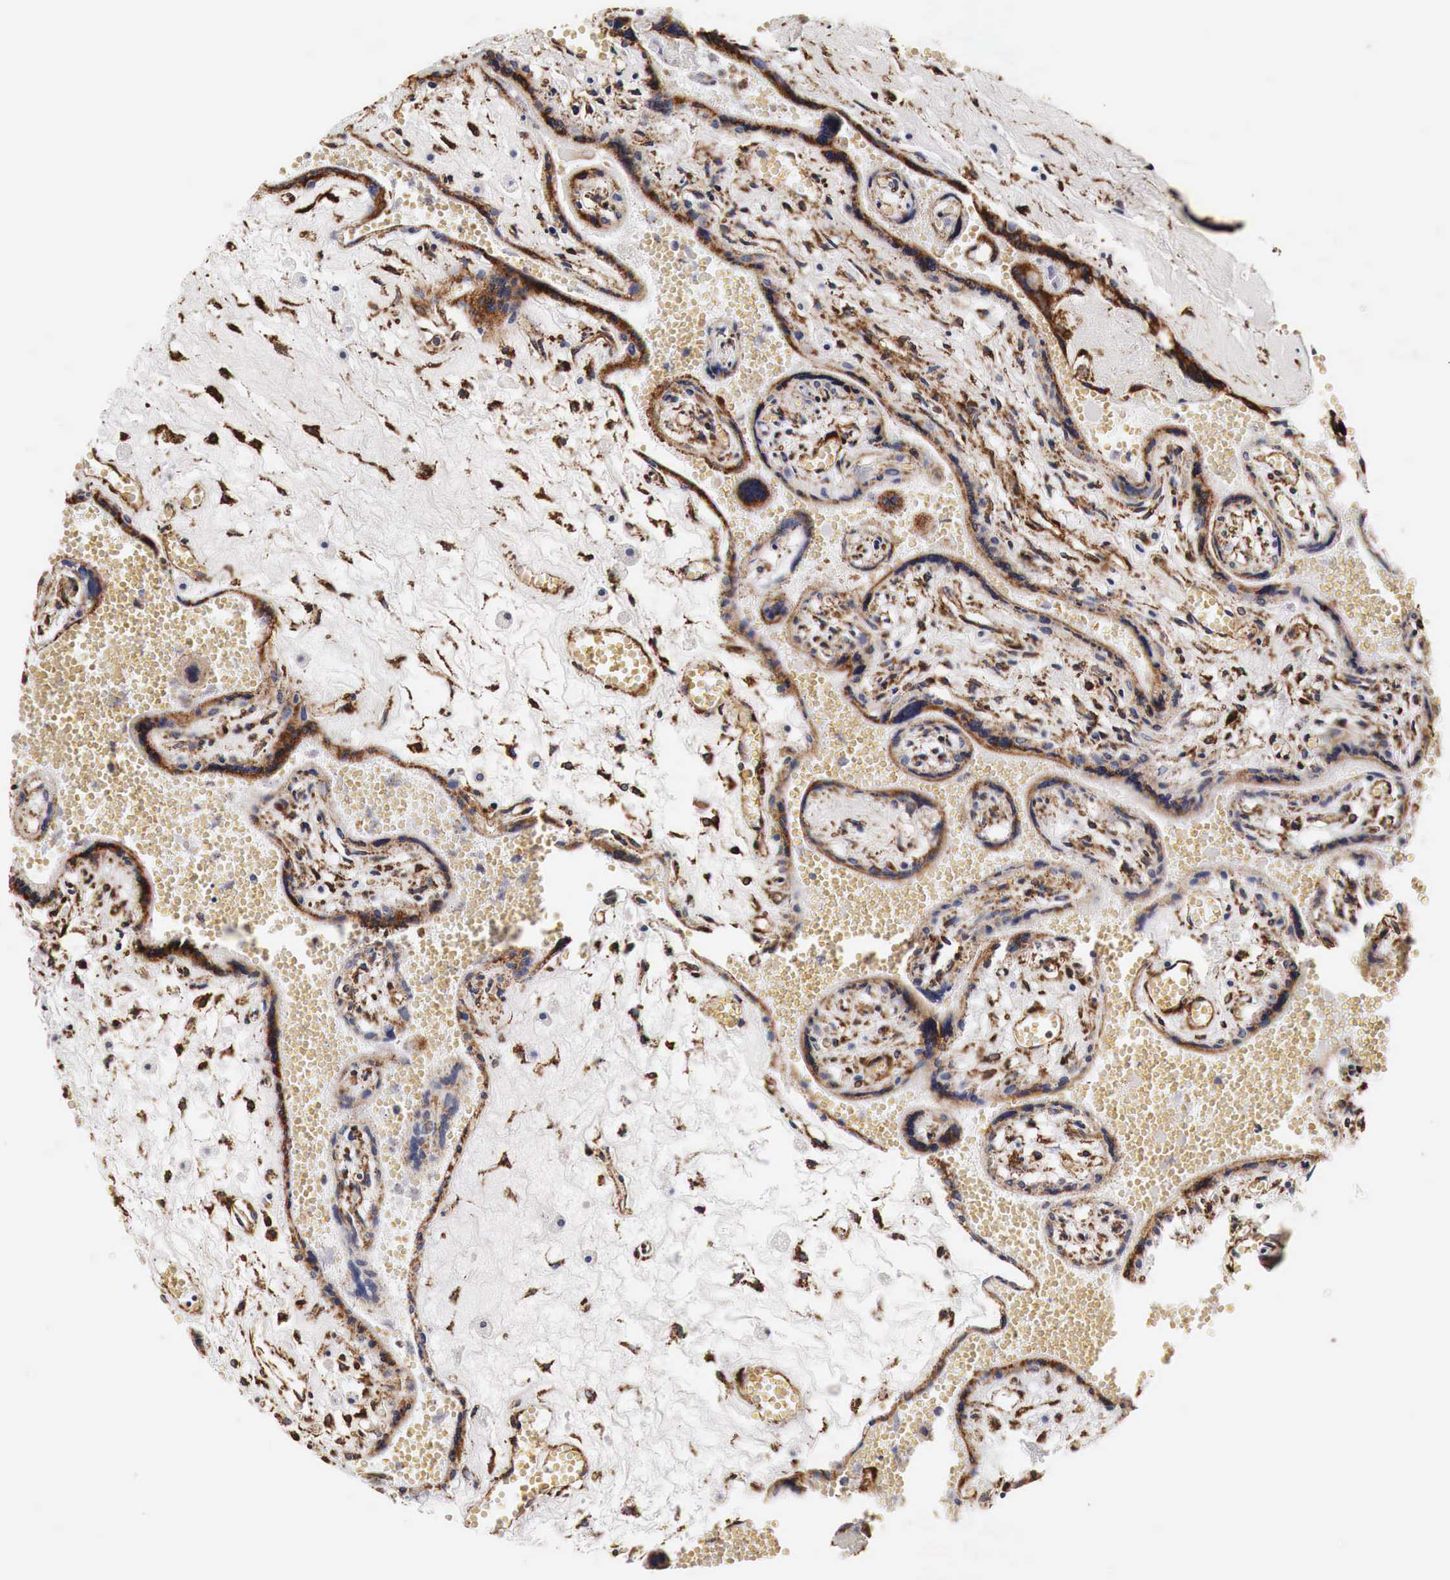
{"staining": {"intensity": "strong", "quantity": ">75%", "location": "cytoplasmic/membranous"}, "tissue": "placenta", "cell_type": "Decidual cells", "image_type": "normal", "snomed": [{"axis": "morphology", "description": "Normal tissue, NOS"}, {"axis": "topography", "description": "Placenta"}], "caption": "Decidual cells reveal strong cytoplasmic/membranous positivity in about >75% of cells in normal placenta. Immunohistochemistry stains the protein of interest in brown and the nuclei are stained blue.", "gene": "CKAP4", "patient": {"sex": "female", "age": 40}}